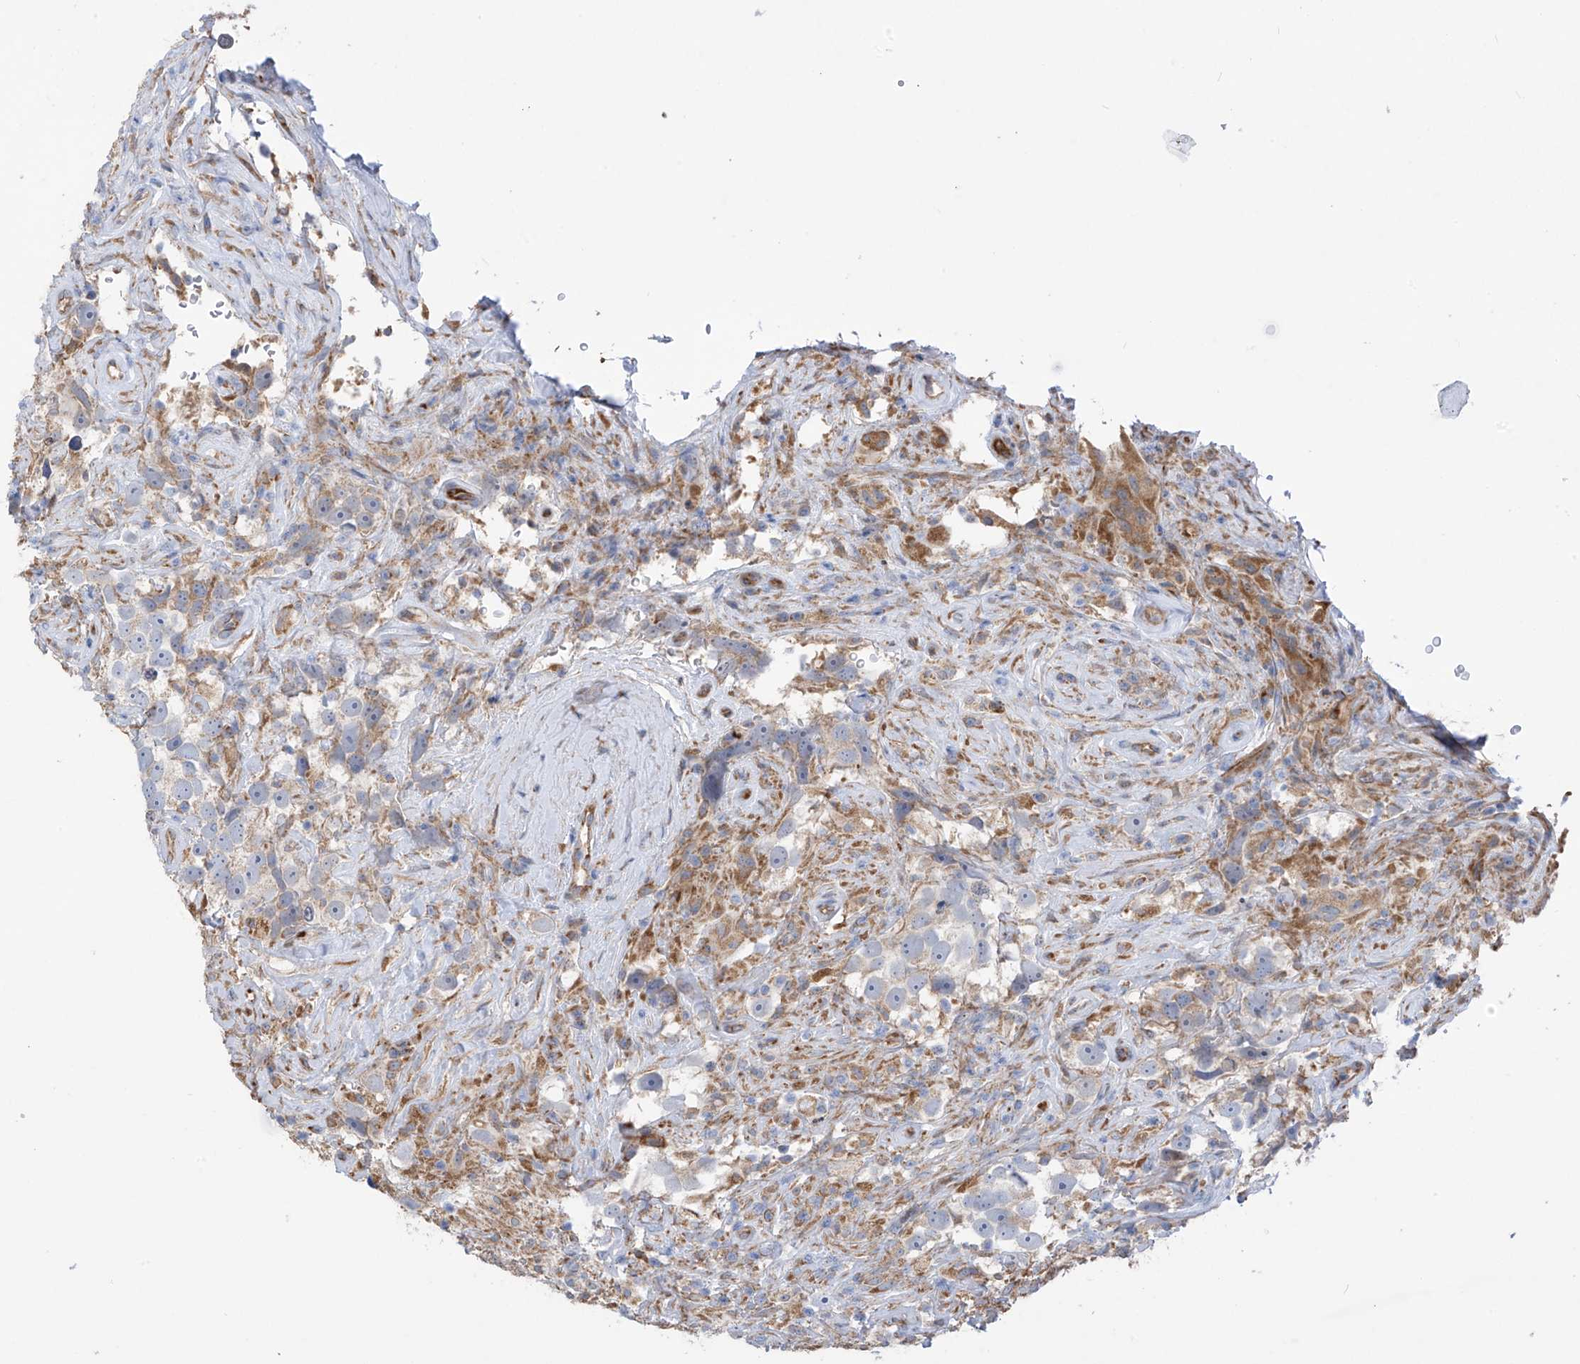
{"staining": {"intensity": "moderate", "quantity": "<25%", "location": "cytoplasmic/membranous"}, "tissue": "testis cancer", "cell_type": "Tumor cells", "image_type": "cancer", "snomed": [{"axis": "morphology", "description": "Seminoma, NOS"}, {"axis": "topography", "description": "Testis"}], "caption": "Tumor cells exhibit moderate cytoplasmic/membranous expression in about <25% of cells in seminoma (testis).", "gene": "EIF5B", "patient": {"sex": "male", "age": 49}}